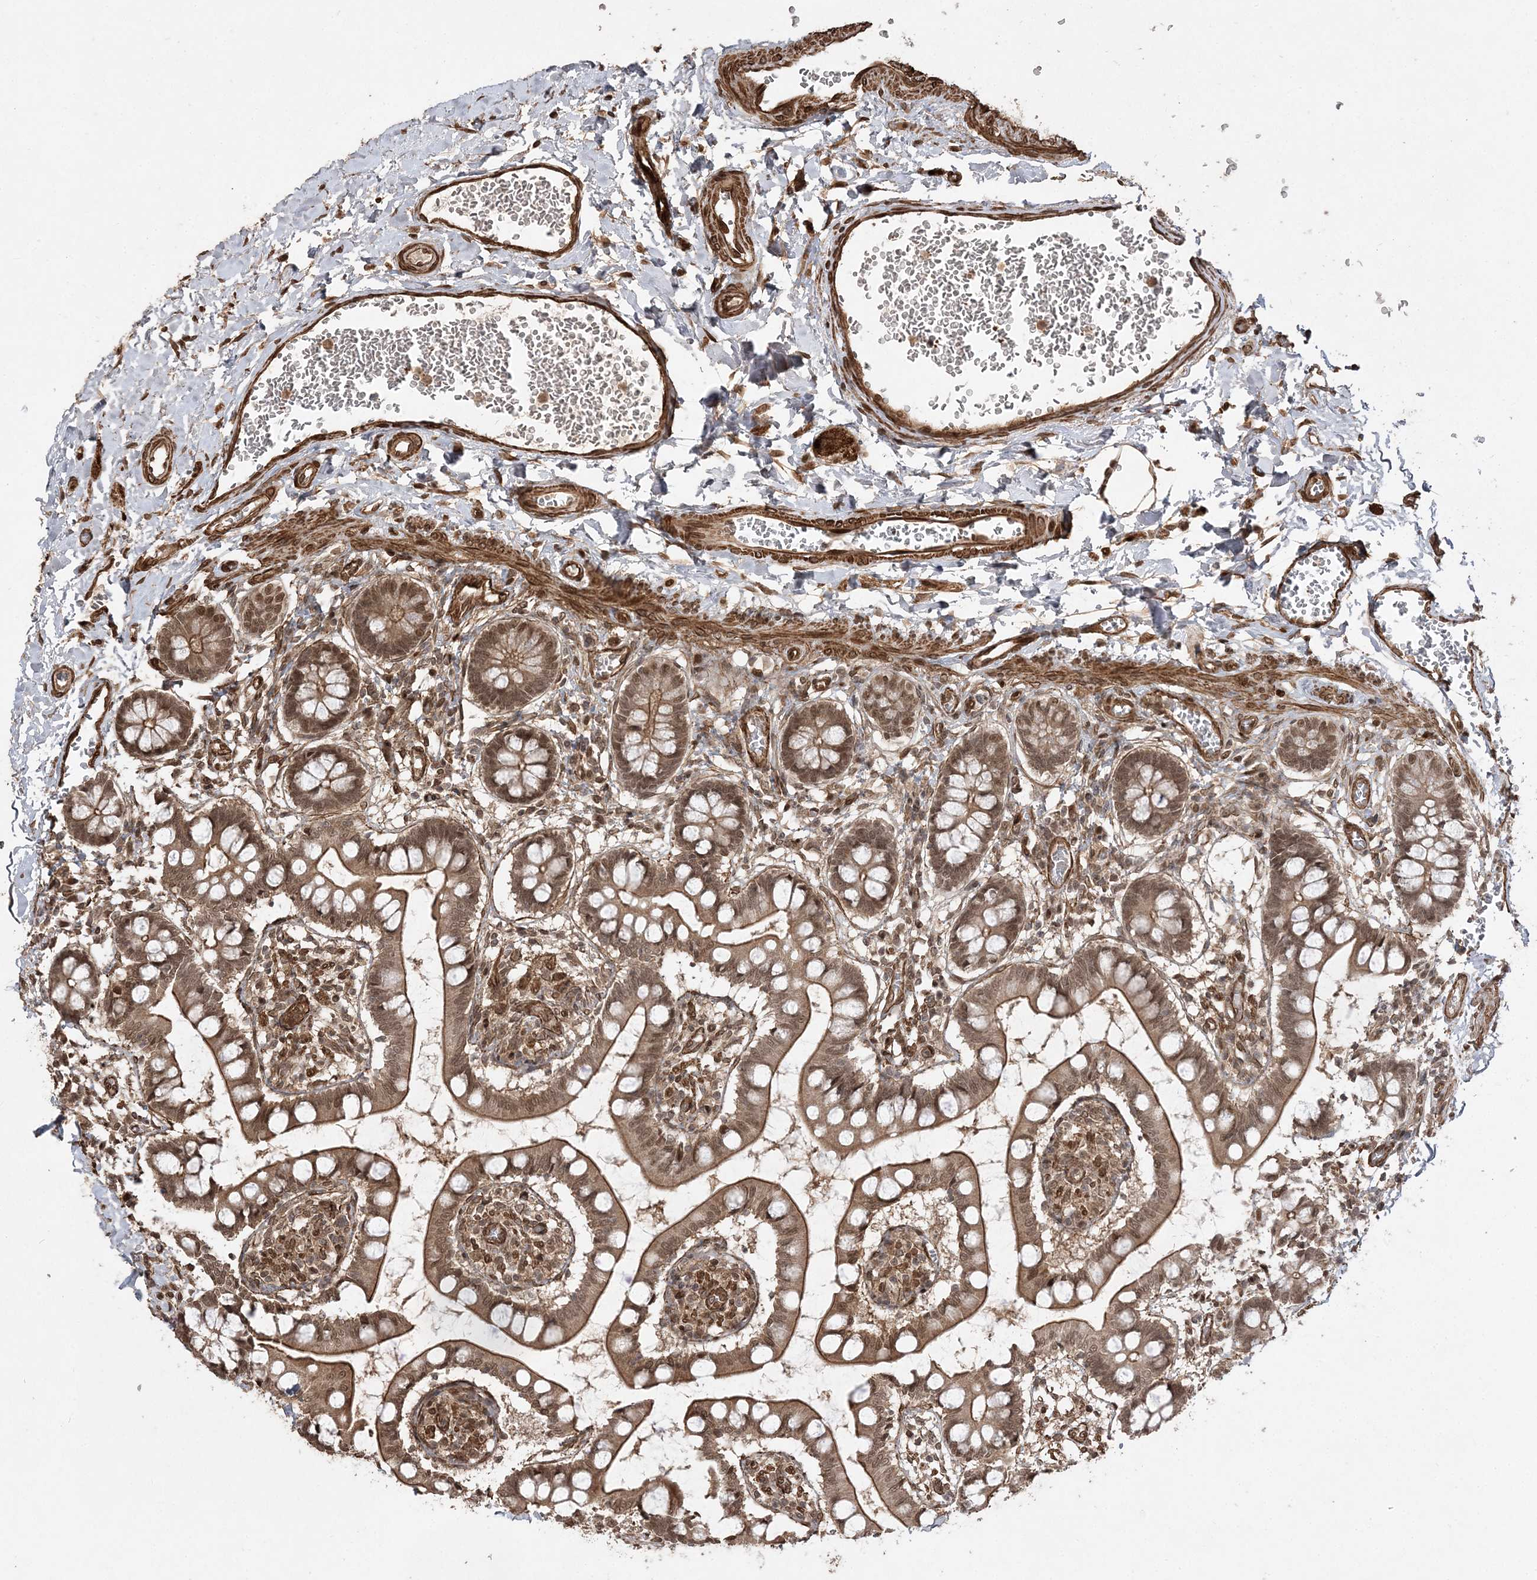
{"staining": {"intensity": "moderate", "quantity": ">75%", "location": "cytoplasmic/membranous,nuclear"}, "tissue": "small intestine", "cell_type": "Glandular cells", "image_type": "normal", "snomed": [{"axis": "morphology", "description": "Normal tissue, NOS"}, {"axis": "topography", "description": "Small intestine"}], "caption": "The micrograph exhibits immunohistochemical staining of unremarkable small intestine. There is moderate cytoplasmic/membranous,nuclear positivity is seen in approximately >75% of glandular cells. The protein is shown in brown color, while the nuclei are stained blue.", "gene": "ETAA1", "patient": {"sex": "male", "age": 52}}